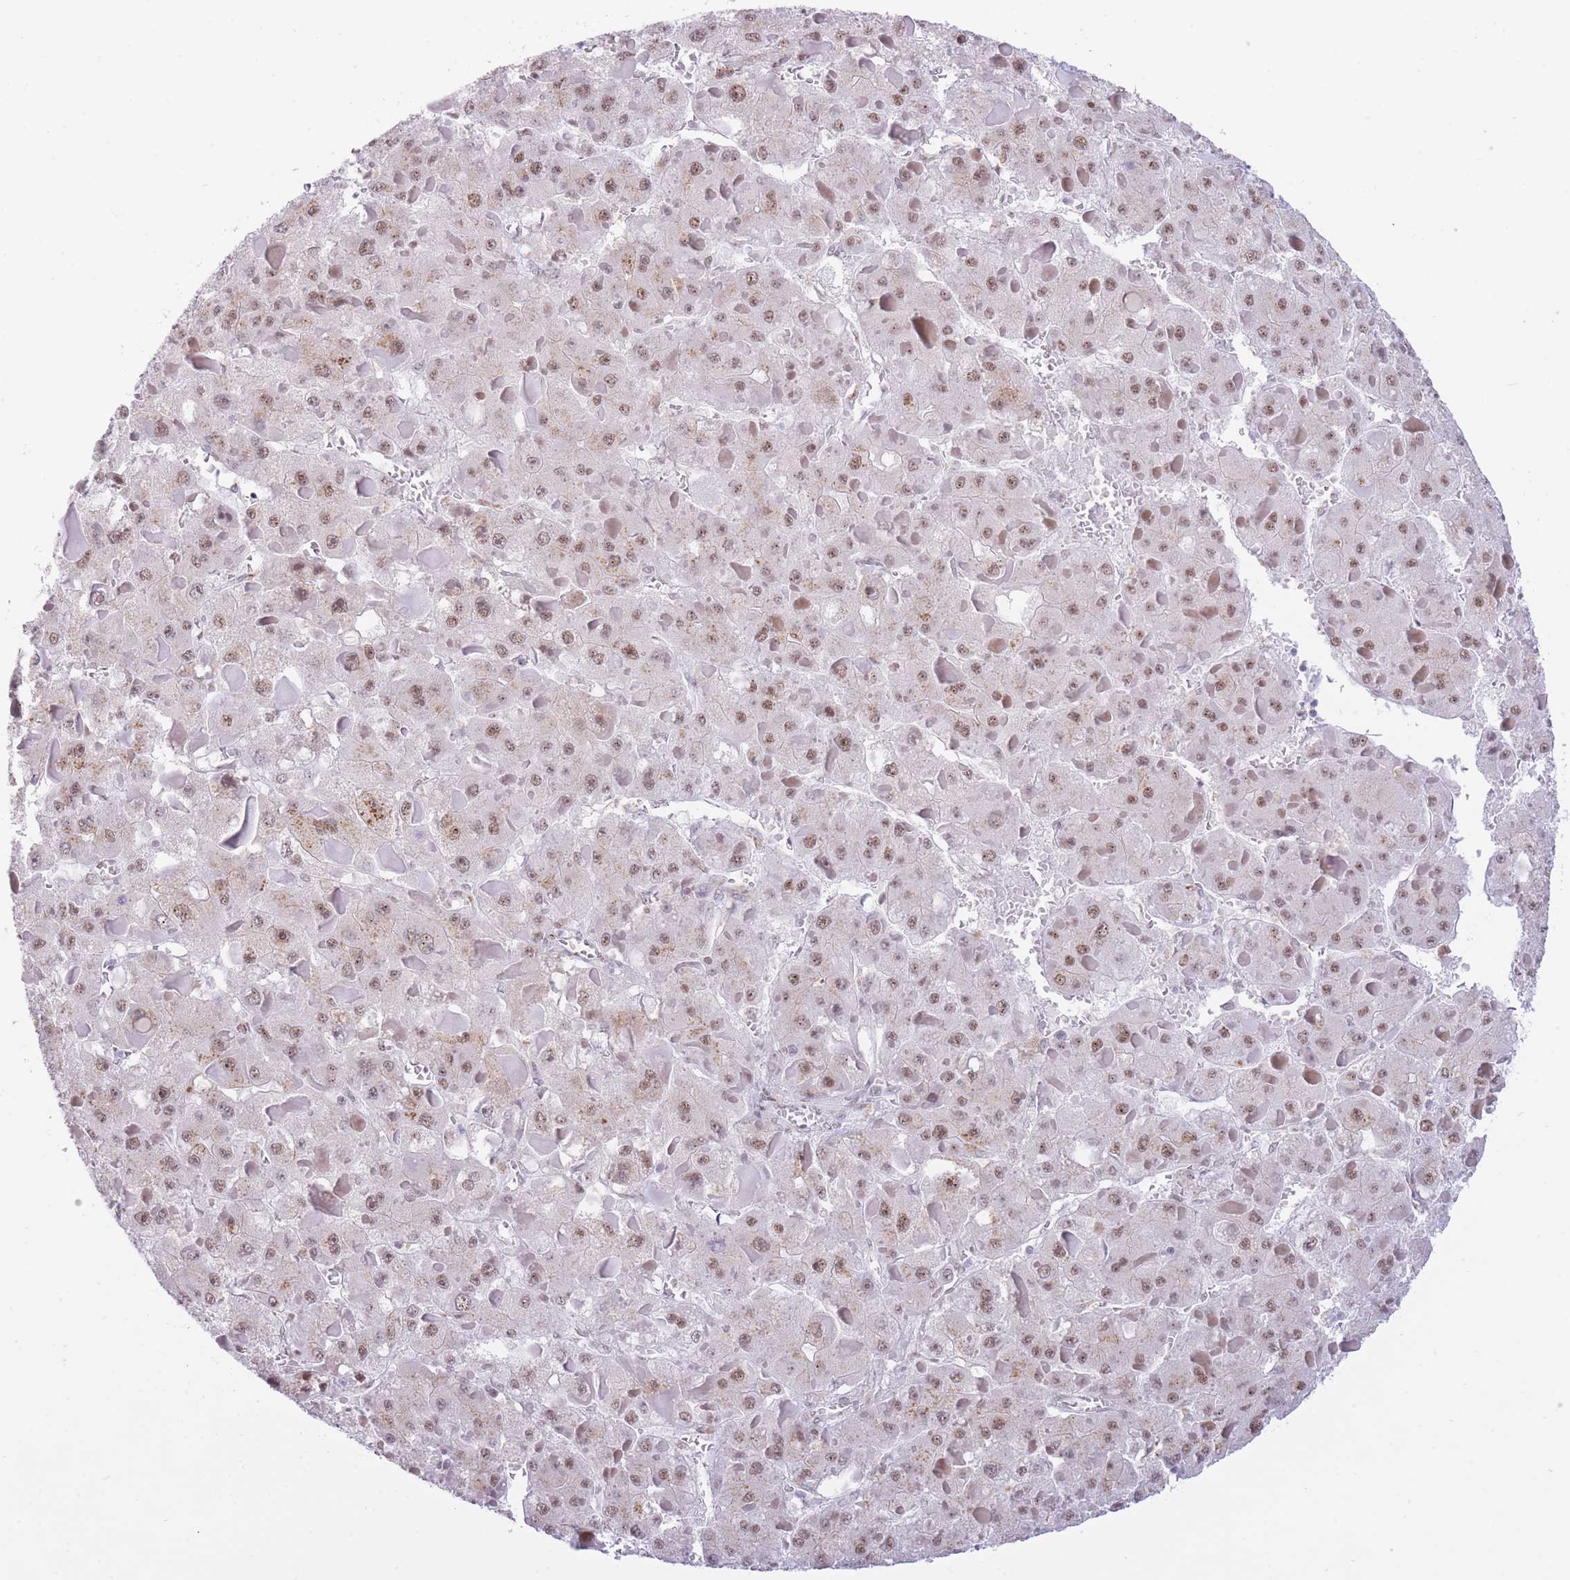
{"staining": {"intensity": "moderate", "quantity": ">75%", "location": "nuclear"}, "tissue": "liver cancer", "cell_type": "Tumor cells", "image_type": "cancer", "snomed": [{"axis": "morphology", "description": "Carcinoma, Hepatocellular, NOS"}, {"axis": "topography", "description": "Liver"}], "caption": "Moderate nuclear expression for a protein is identified in about >75% of tumor cells of liver hepatocellular carcinoma using immunohistochemistry.", "gene": "INO80C", "patient": {"sex": "female", "age": 73}}